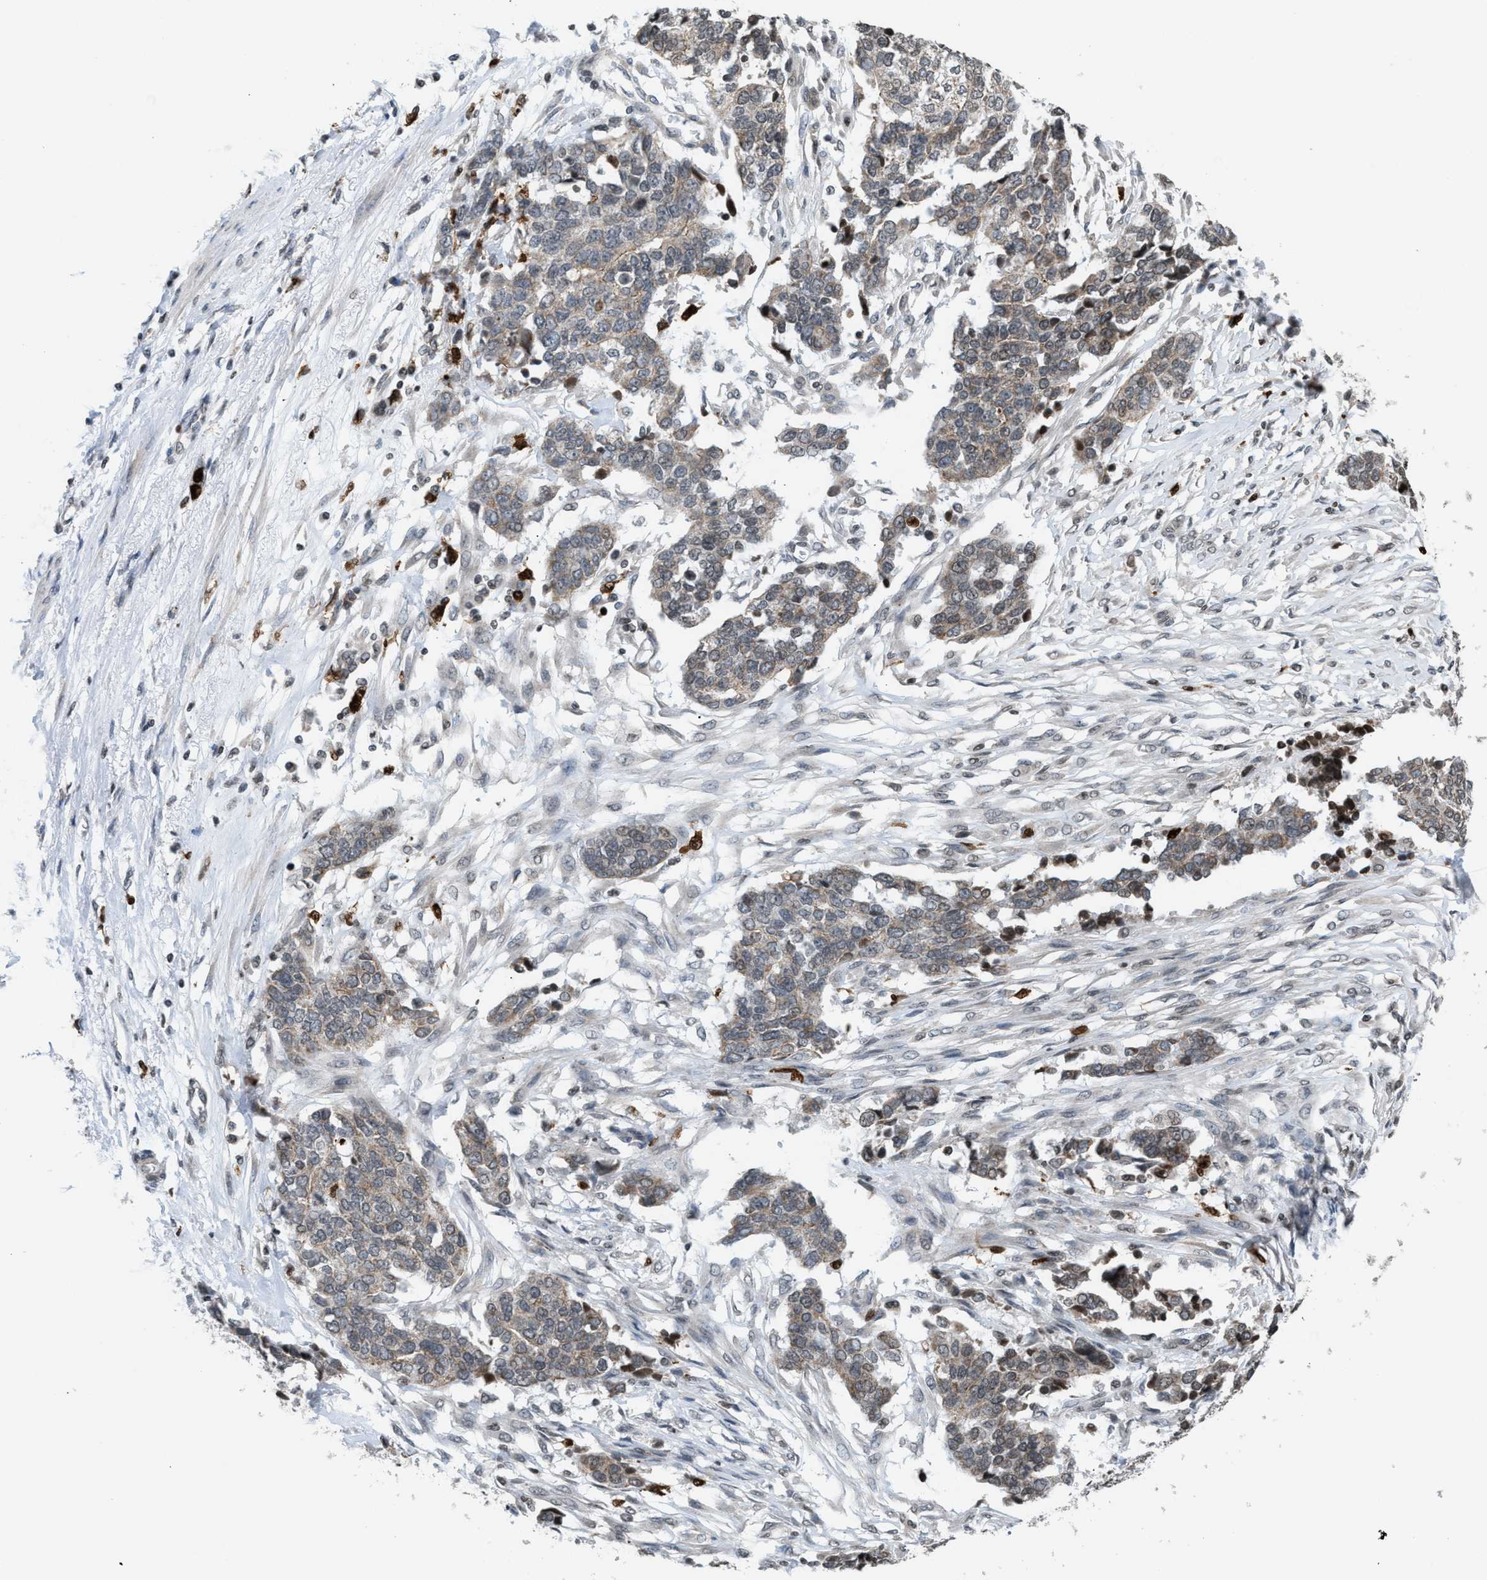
{"staining": {"intensity": "weak", "quantity": "25%-75%", "location": "cytoplasmic/membranous"}, "tissue": "ovarian cancer", "cell_type": "Tumor cells", "image_type": "cancer", "snomed": [{"axis": "morphology", "description": "Cystadenocarcinoma, serous, NOS"}, {"axis": "topography", "description": "Ovary"}], "caption": "A high-resolution micrograph shows IHC staining of ovarian cancer (serous cystadenocarcinoma), which displays weak cytoplasmic/membranous expression in approximately 25%-75% of tumor cells. The staining was performed using DAB, with brown indicating positive protein expression. Nuclei are stained blue with hematoxylin.", "gene": "PRUNE2", "patient": {"sex": "female", "age": 44}}